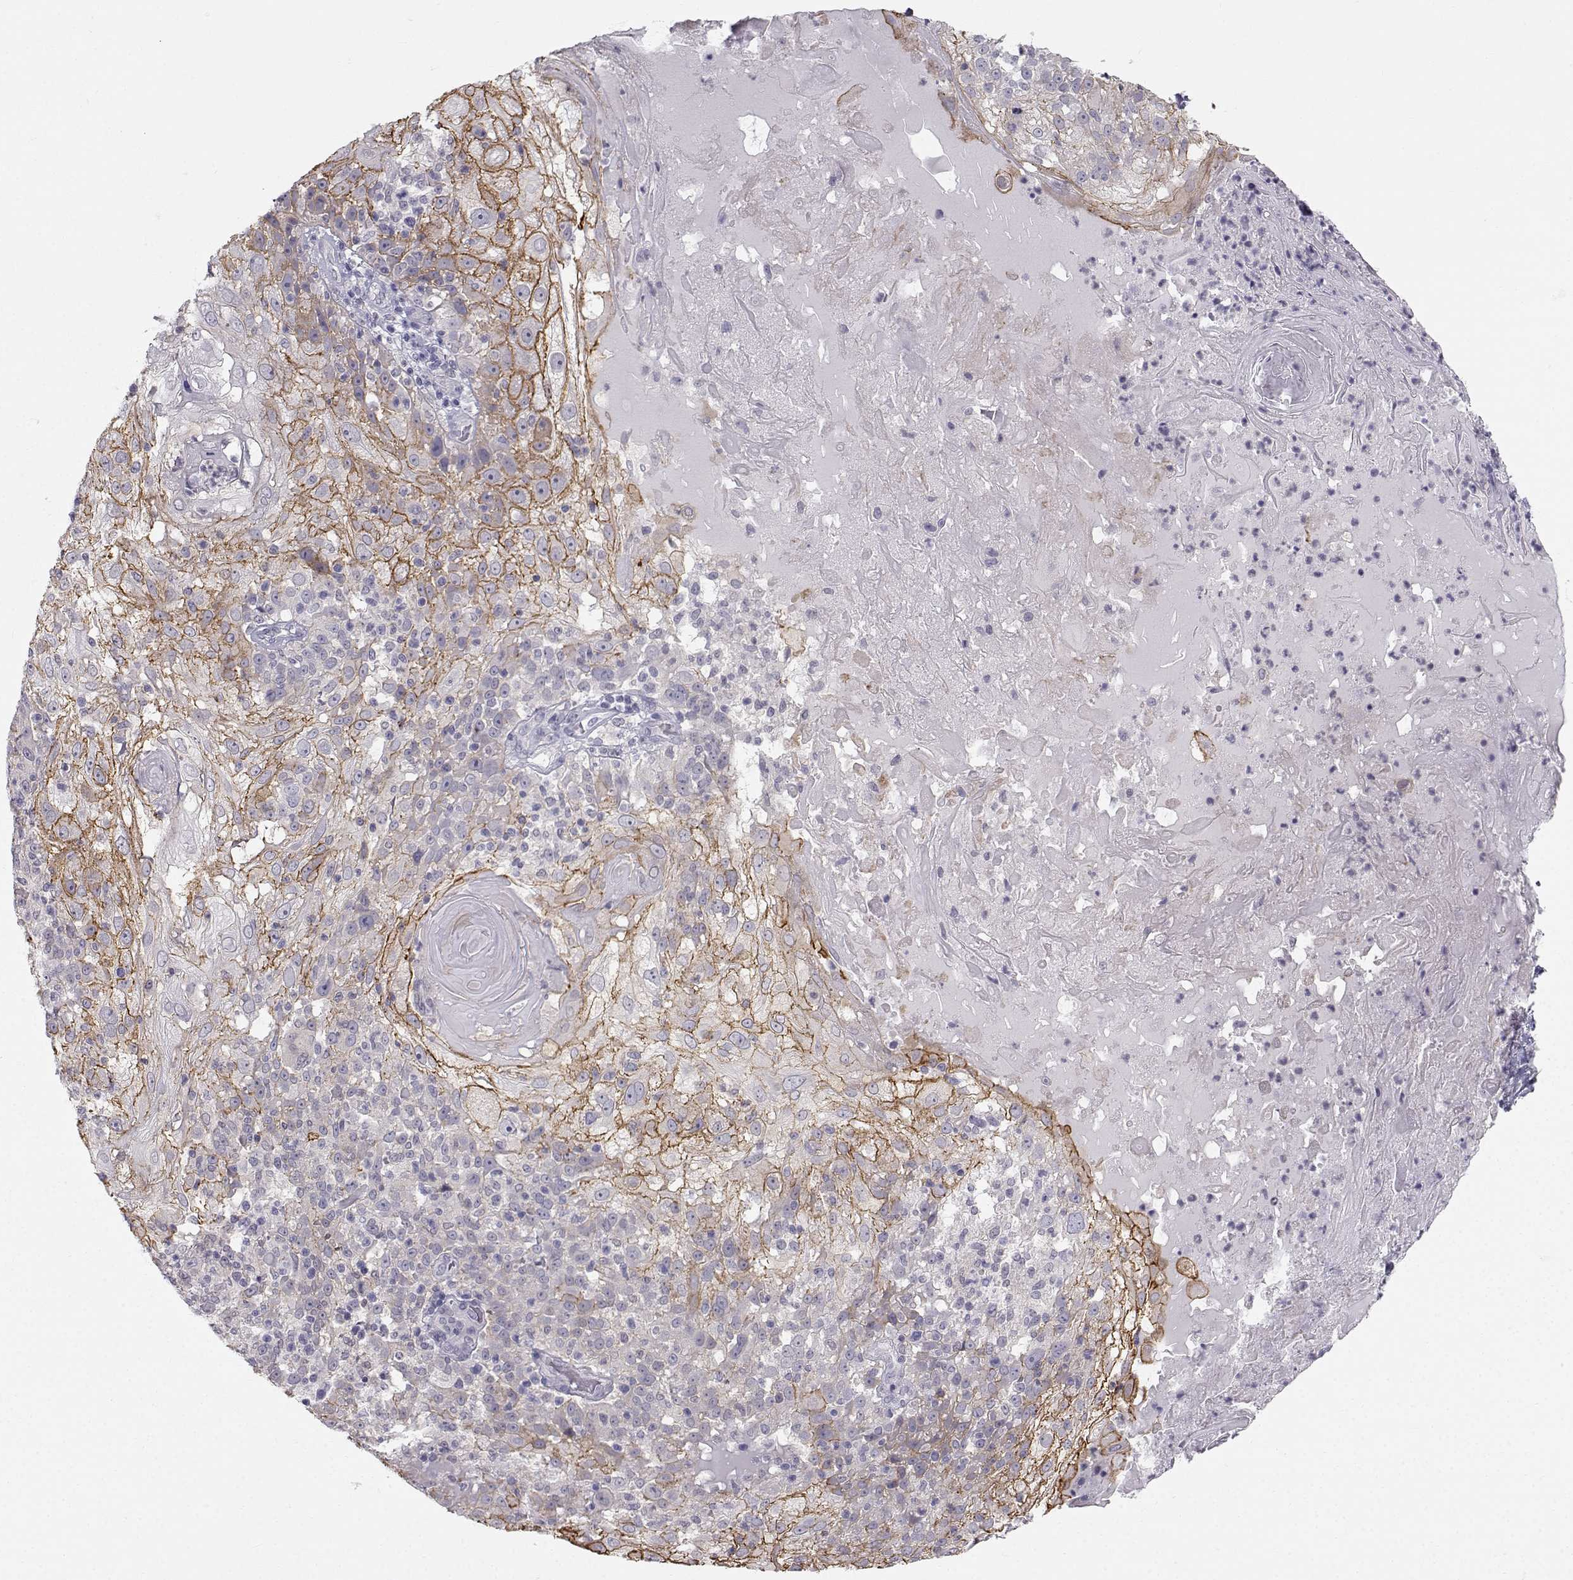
{"staining": {"intensity": "strong", "quantity": "25%-75%", "location": "cytoplasmic/membranous"}, "tissue": "skin cancer", "cell_type": "Tumor cells", "image_type": "cancer", "snomed": [{"axis": "morphology", "description": "Normal tissue, NOS"}, {"axis": "morphology", "description": "Squamous cell carcinoma, NOS"}, {"axis": "topography", "description": "Skin"}], "caption": "Skin cancer stained with a protein marker demonstrates strong staining in tumor cells.", "gene": "ZNF185", "patient": {"sex": "female", "age": 83}}